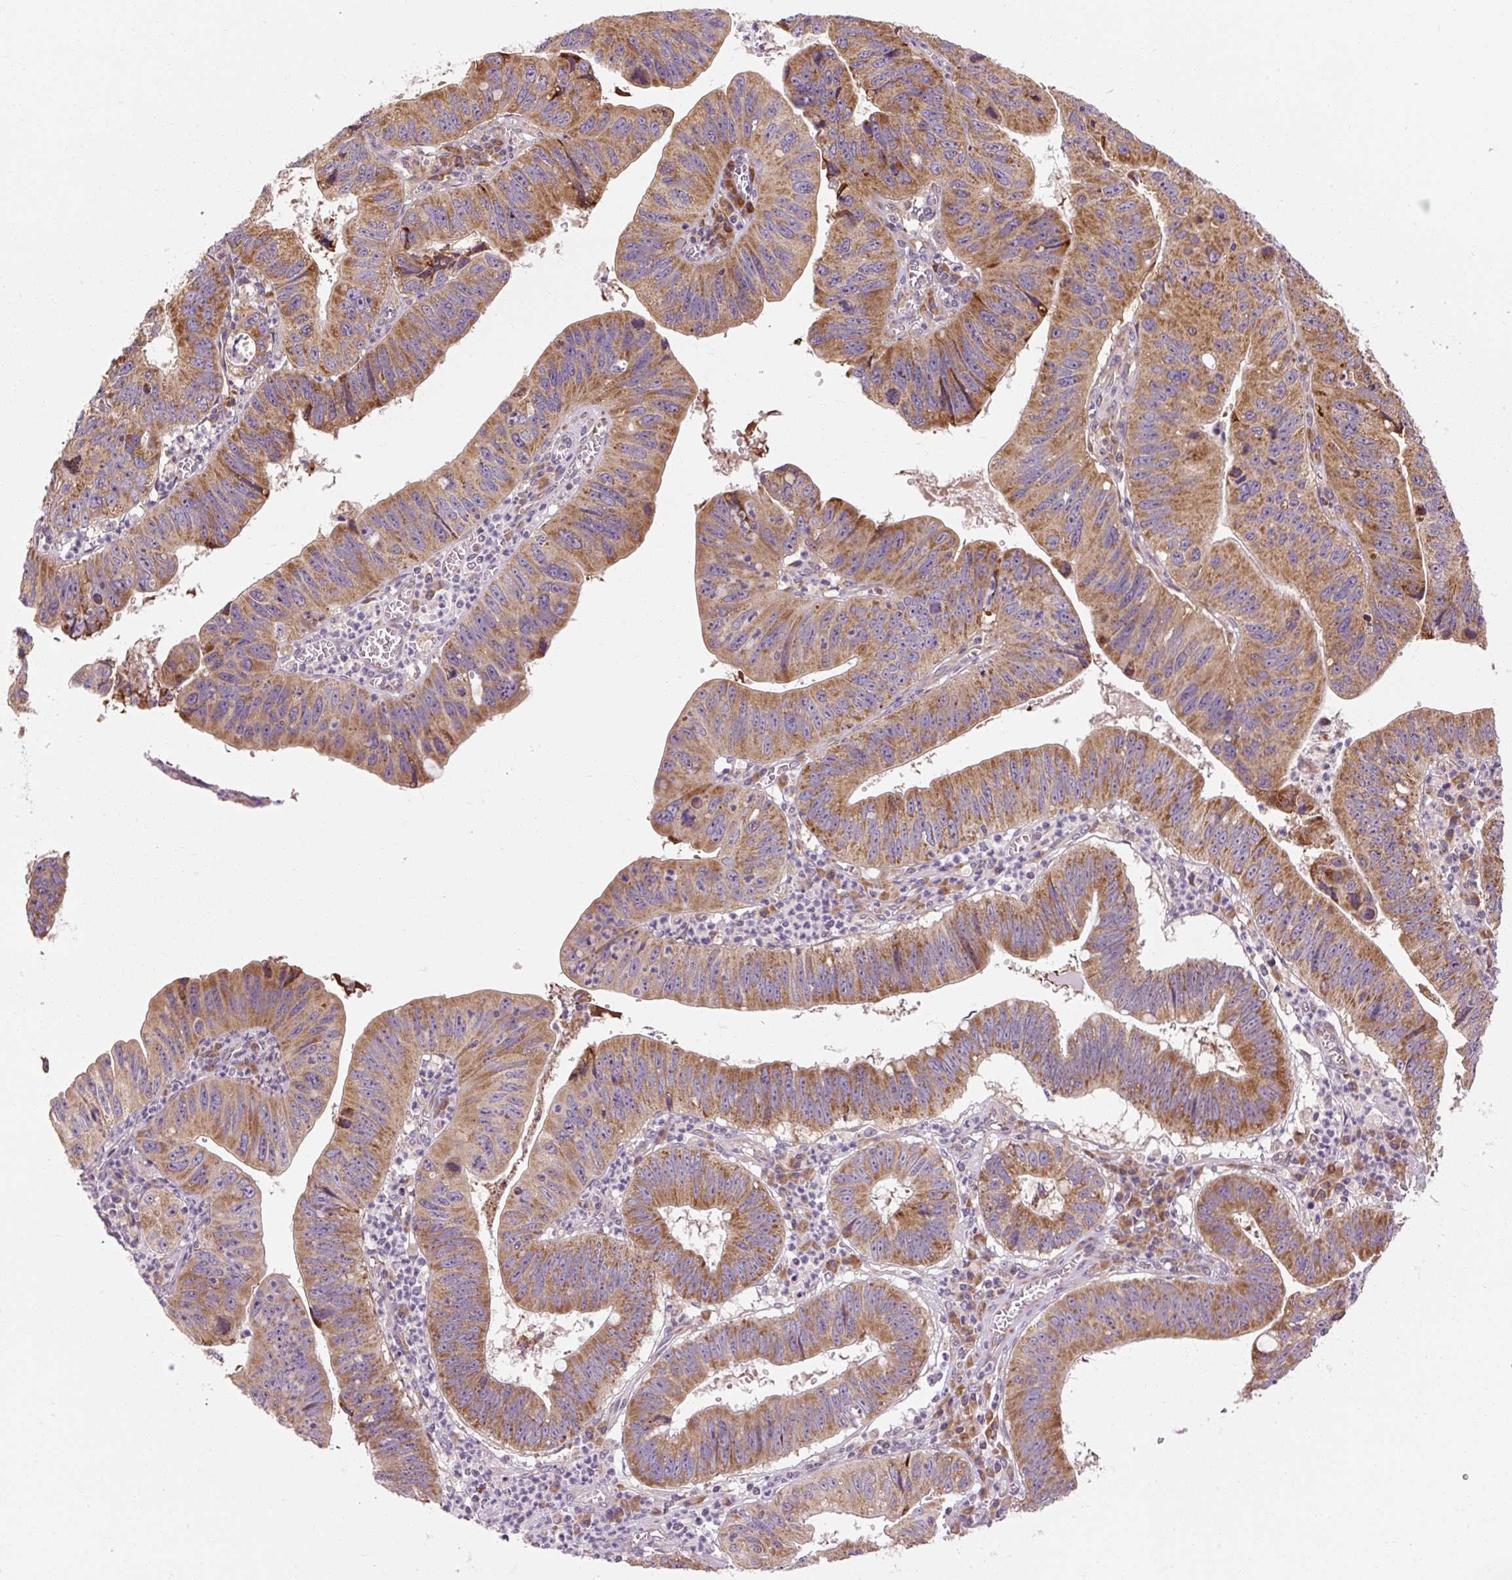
{"staining": {"intensity": "moderate", "quantity": ">75%", "location": "cytoplasmic/membranous"}, "tissue": "stomach cancer", "cell_type": "Tumor cells", "image_type": "cancer", "snomed": [{"axis": "morphology", "description": "Adenocarcinoma, NOS"}, {"axis": "topography", "description": "Stomach"}], "caption": "Human adenocarcinoma (stomach) stained for a protein (brown) exhibits moderate cytoplasmic/membranous positive expression in about >75% of tumor cells.", "gene": "PRSS48", "patient": {"sex": "male", "age": 59}}